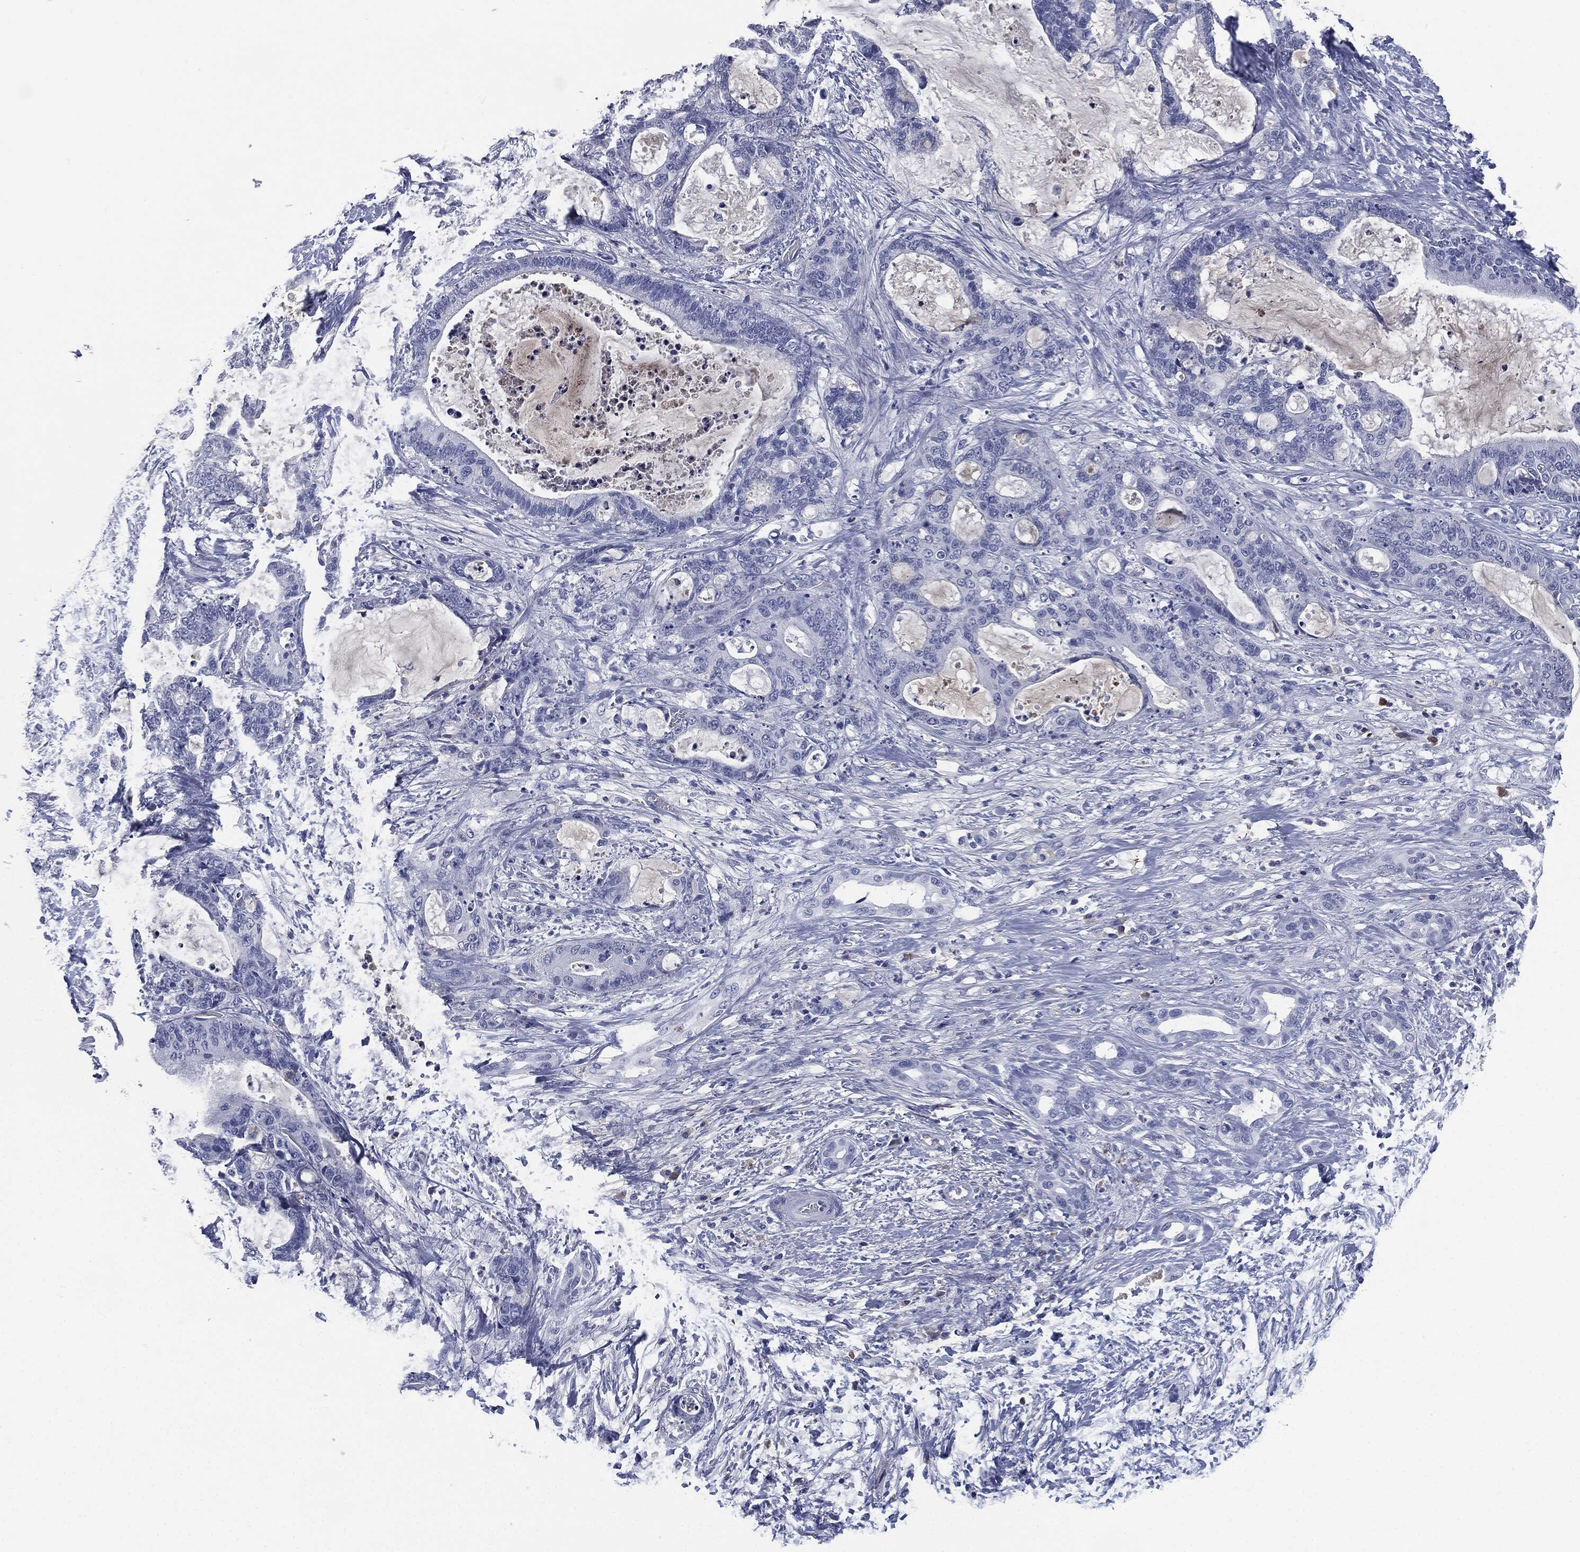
{"staining": {"intensity": "negative", "quantity": "none", "location": "none"}, "tissue": "liver cancer", "cell_type": "Tumor cells", "image_type": "cancer", "snomed": [{"axis": "morphology", "description": "Cholangiocarcinoma"}, {"axis": "topography", "description": "Liver"}], "caption": "A high-resolution image shows immunohistochemistry (IHC) staining of liver cancer (cholangiocarcinoma), which shows no significant staining in tumor cells.", "gene": "SIGLEC7", "patient": {"sex": "female", "age": 73}}